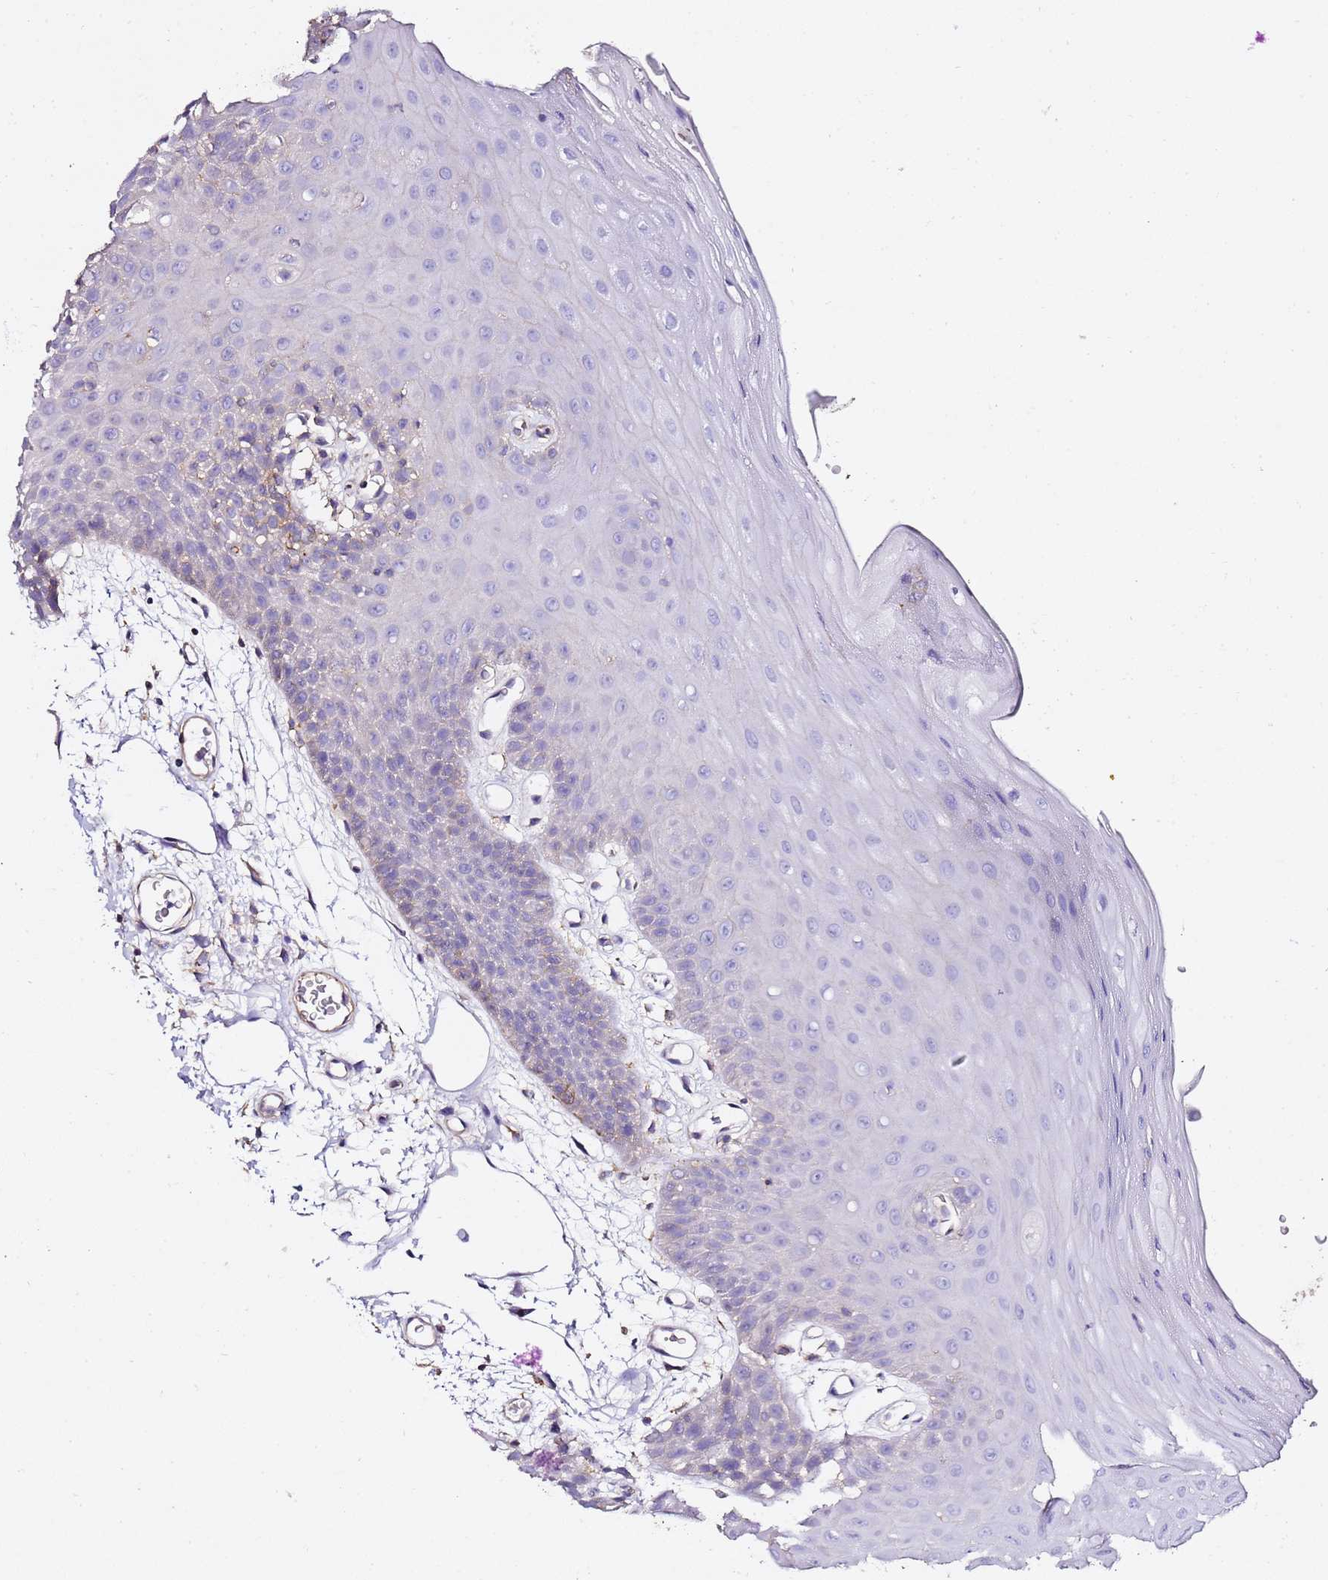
{"staining": {"intensity": "moderate", "quantity": "<25%", "location": "cytoplasmic/membranous"}, "tissue": "oral mucosa", "cell_type": "Squamous epithelial cells", "image_type": "normal", "snomed": [{"axis": "morphology", "description": "Normal tissue, NOS"}, {"axis": "topography", "description": "Oral tissue"}, {"axis": "topography", "description": "Tounge, NOS"}], "caption": "This is an image of immunohistochemistry staining of unremarkable oral mucosa, which shows moderate staining in the cytoplasmic/membranous of squamous epithelial cells.", "gene": "ZFP36L2", "patient": {"sex": "female", "age": 59}}